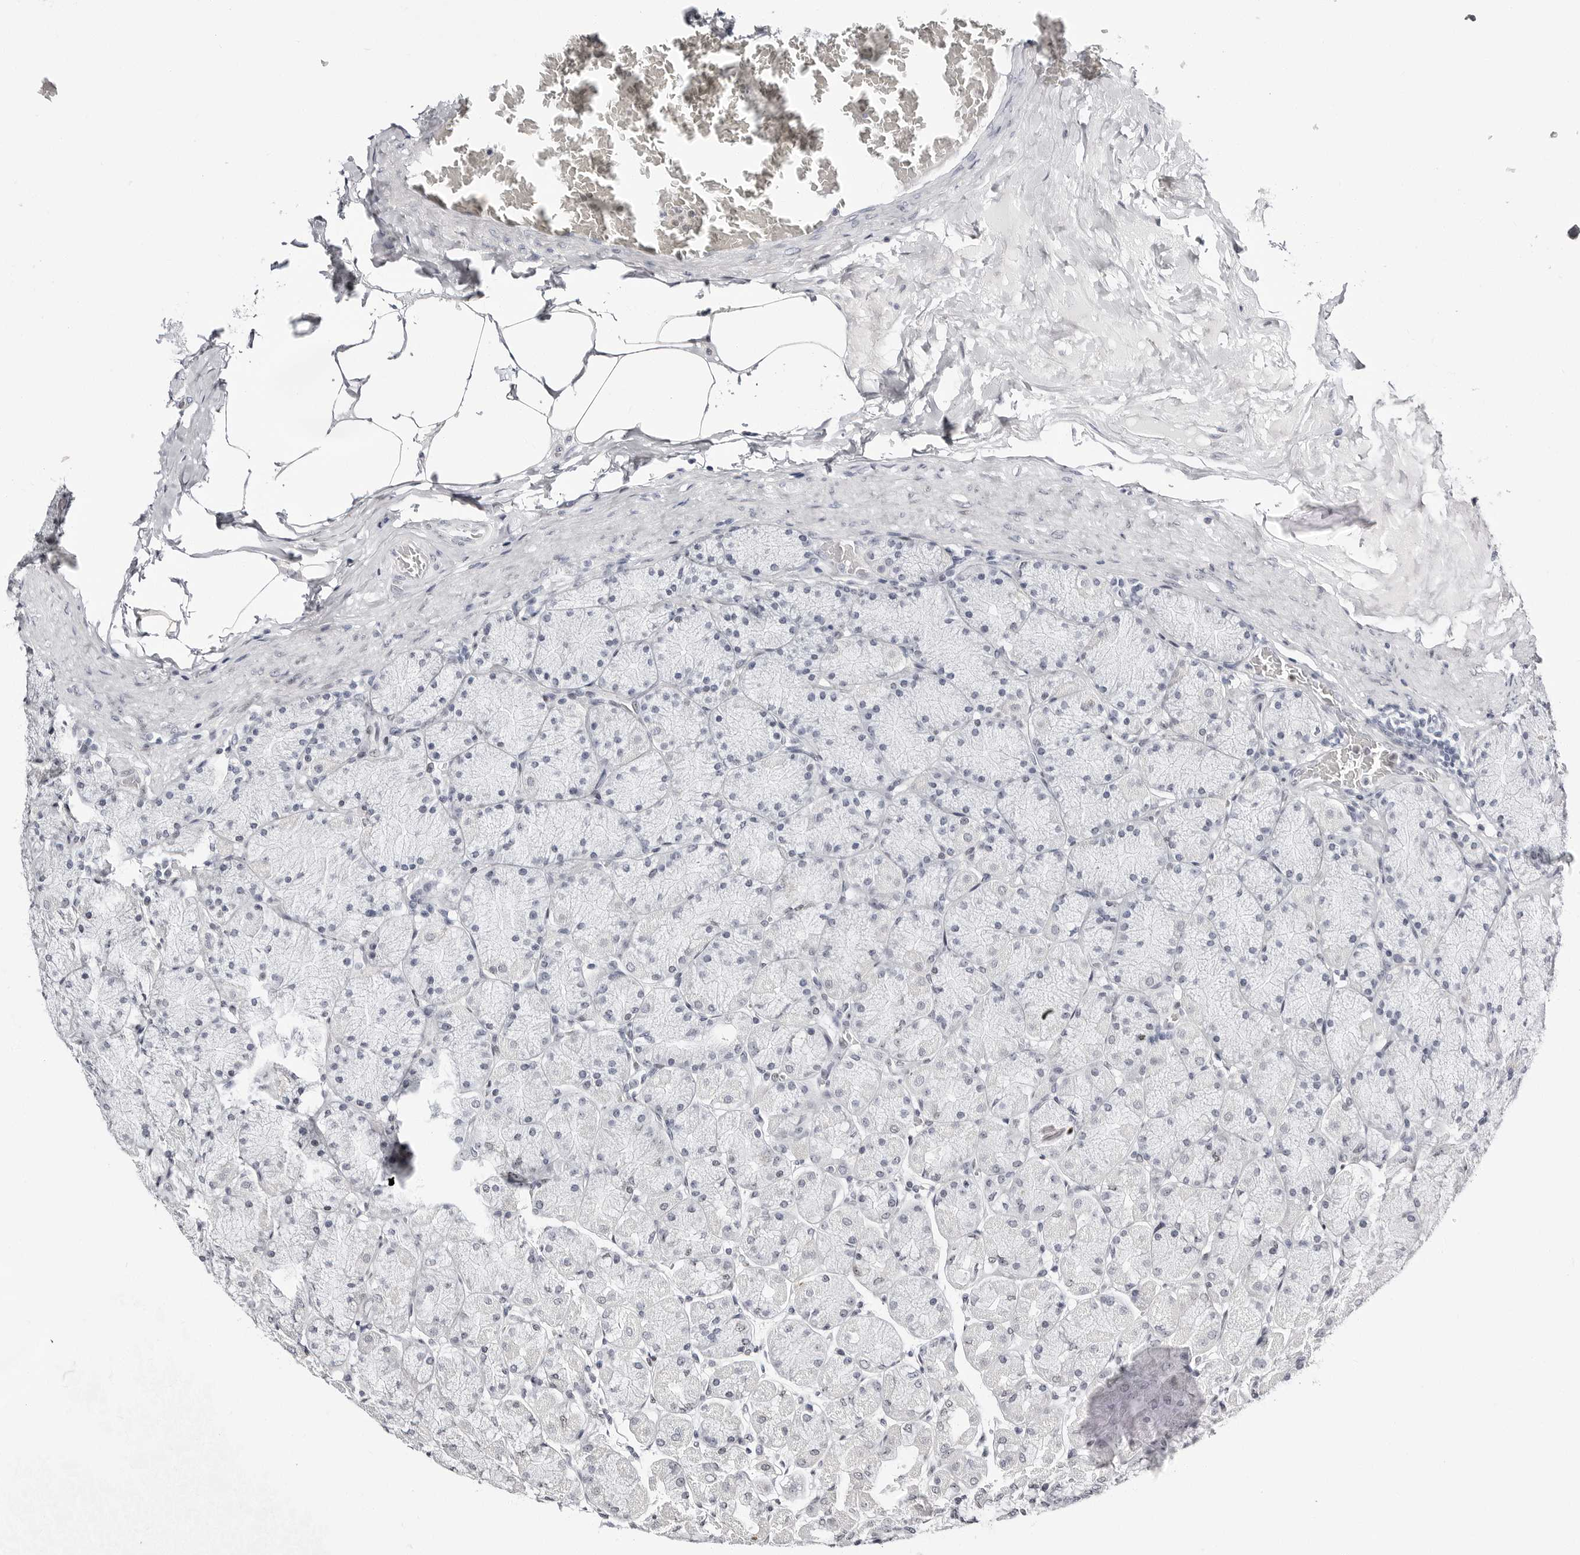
{"staining": {"intensity": "weak", "quantity": "<25%", "location": "nuclear"}, "tissue": "stomach", "cell_type": "Glandular cells", "image_type": "normal", "snomed": [{"axis": "morphology", "description": "Normal tissue, NOS"}, {"axis": "topography", "description": "Stomach, upper"}], "caption": "A photomicrograph of human stomach is negative for staining in glandular cells. (Brightfield microscopy of DAB IHC at high magnification).", "gene": "VEZF1", "patient": {"sex": "female", "age": 56}}